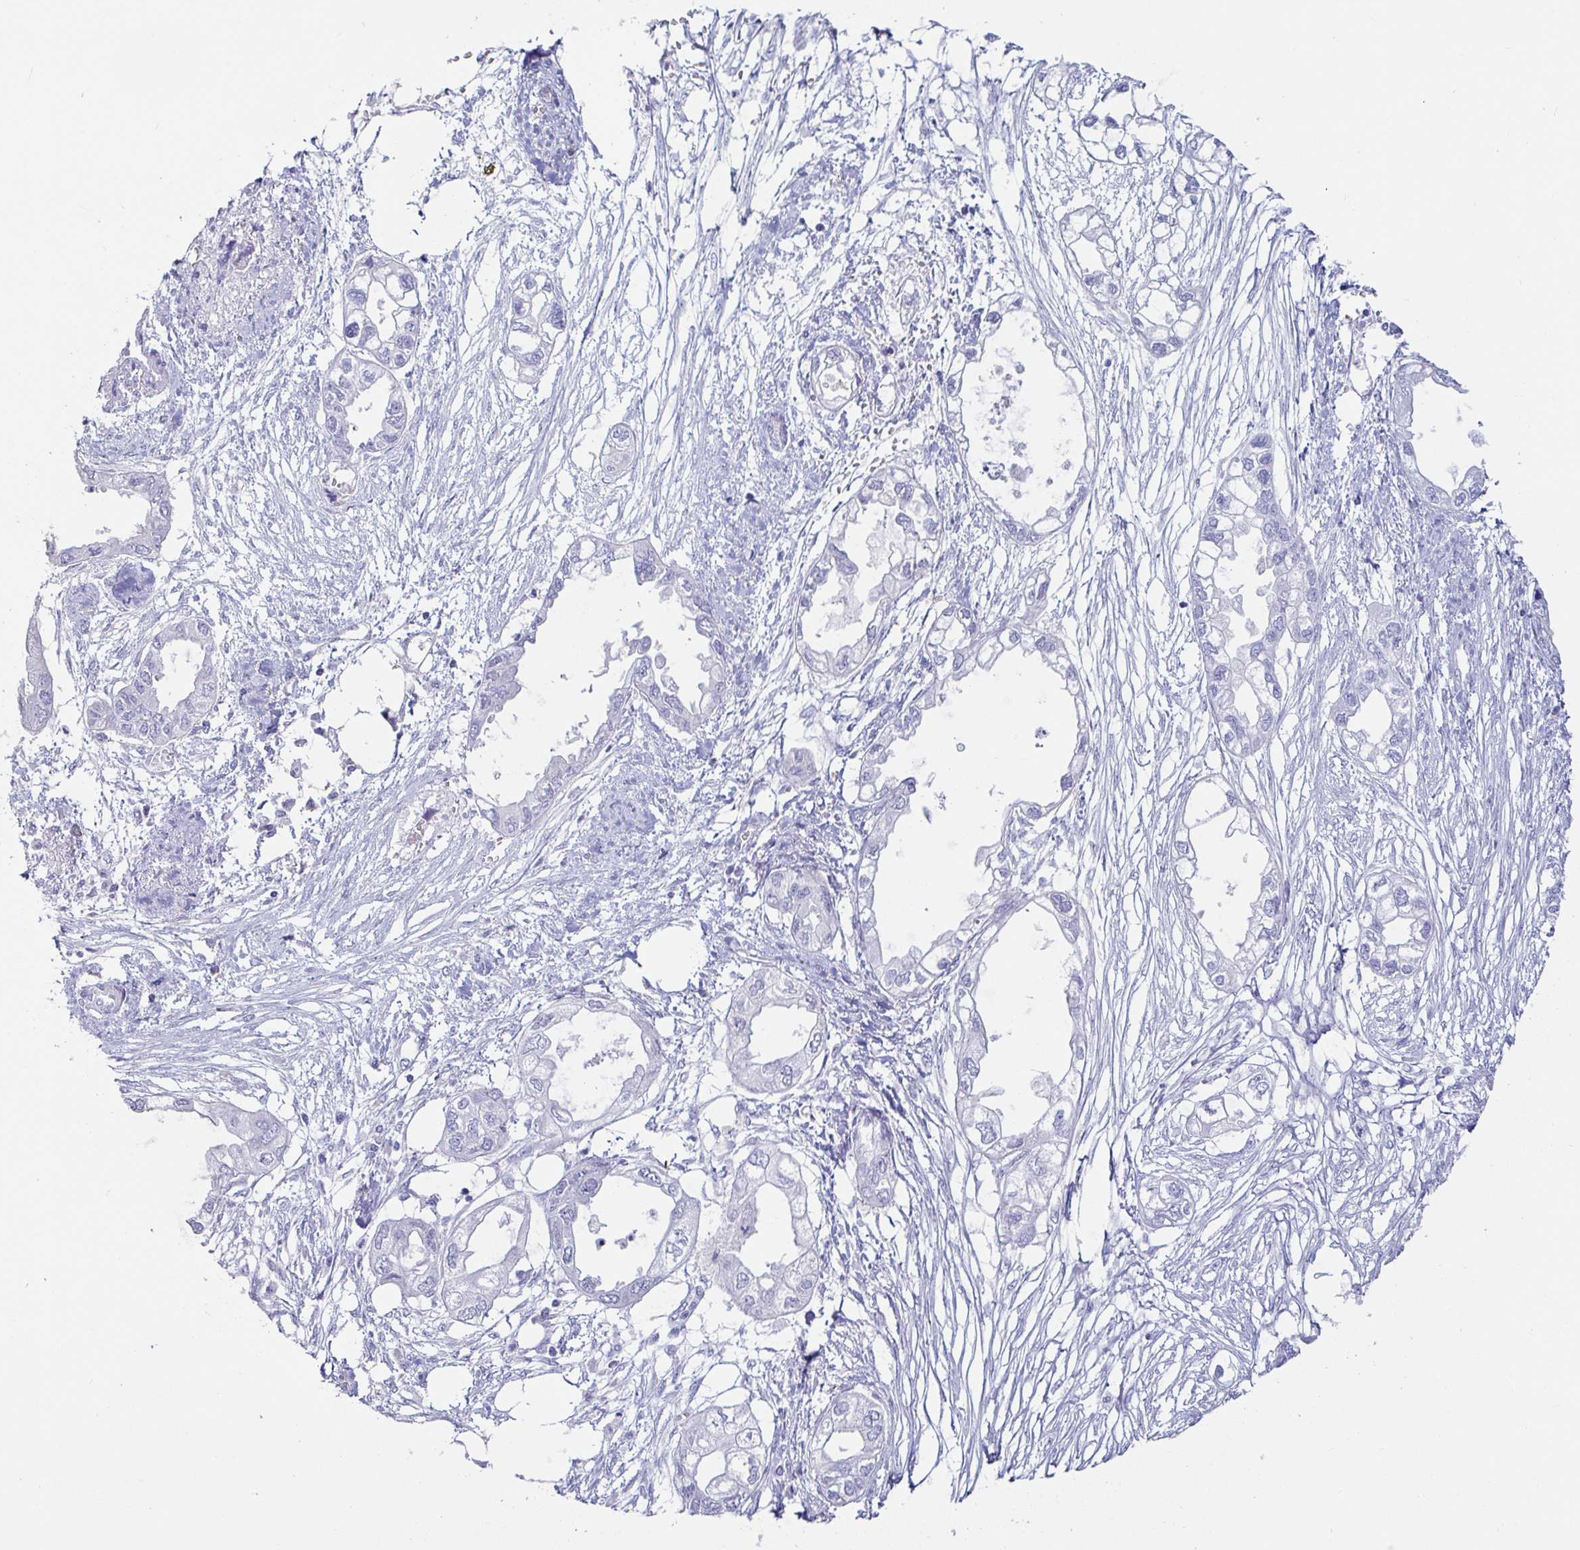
{"staining": {"intensity": "negative", "quantity": "none", "location": "none"}, "tissue": "endometrial cancer", "cell_type": "Tumor cells", "image_type": "cancer", "snomed": [{"axis": "morphology", "description": "Adenocarcinoma, NOS"}, {"axis": "morphology", "description": "Adenocarcinoma, metastatic, NOS"}, {"axis": "topography", "description": "Adipose tissue"}, {"axis": "topography", "description": "Endometrium"}], "caption": "Tumor cells show no significant positivity in endometrial adenocarcinoma. (Brightfield microscopy of DAB IHC at high magnification).", "gene": "PINLYP", "patient": {"sex": "female", "age": 67}}